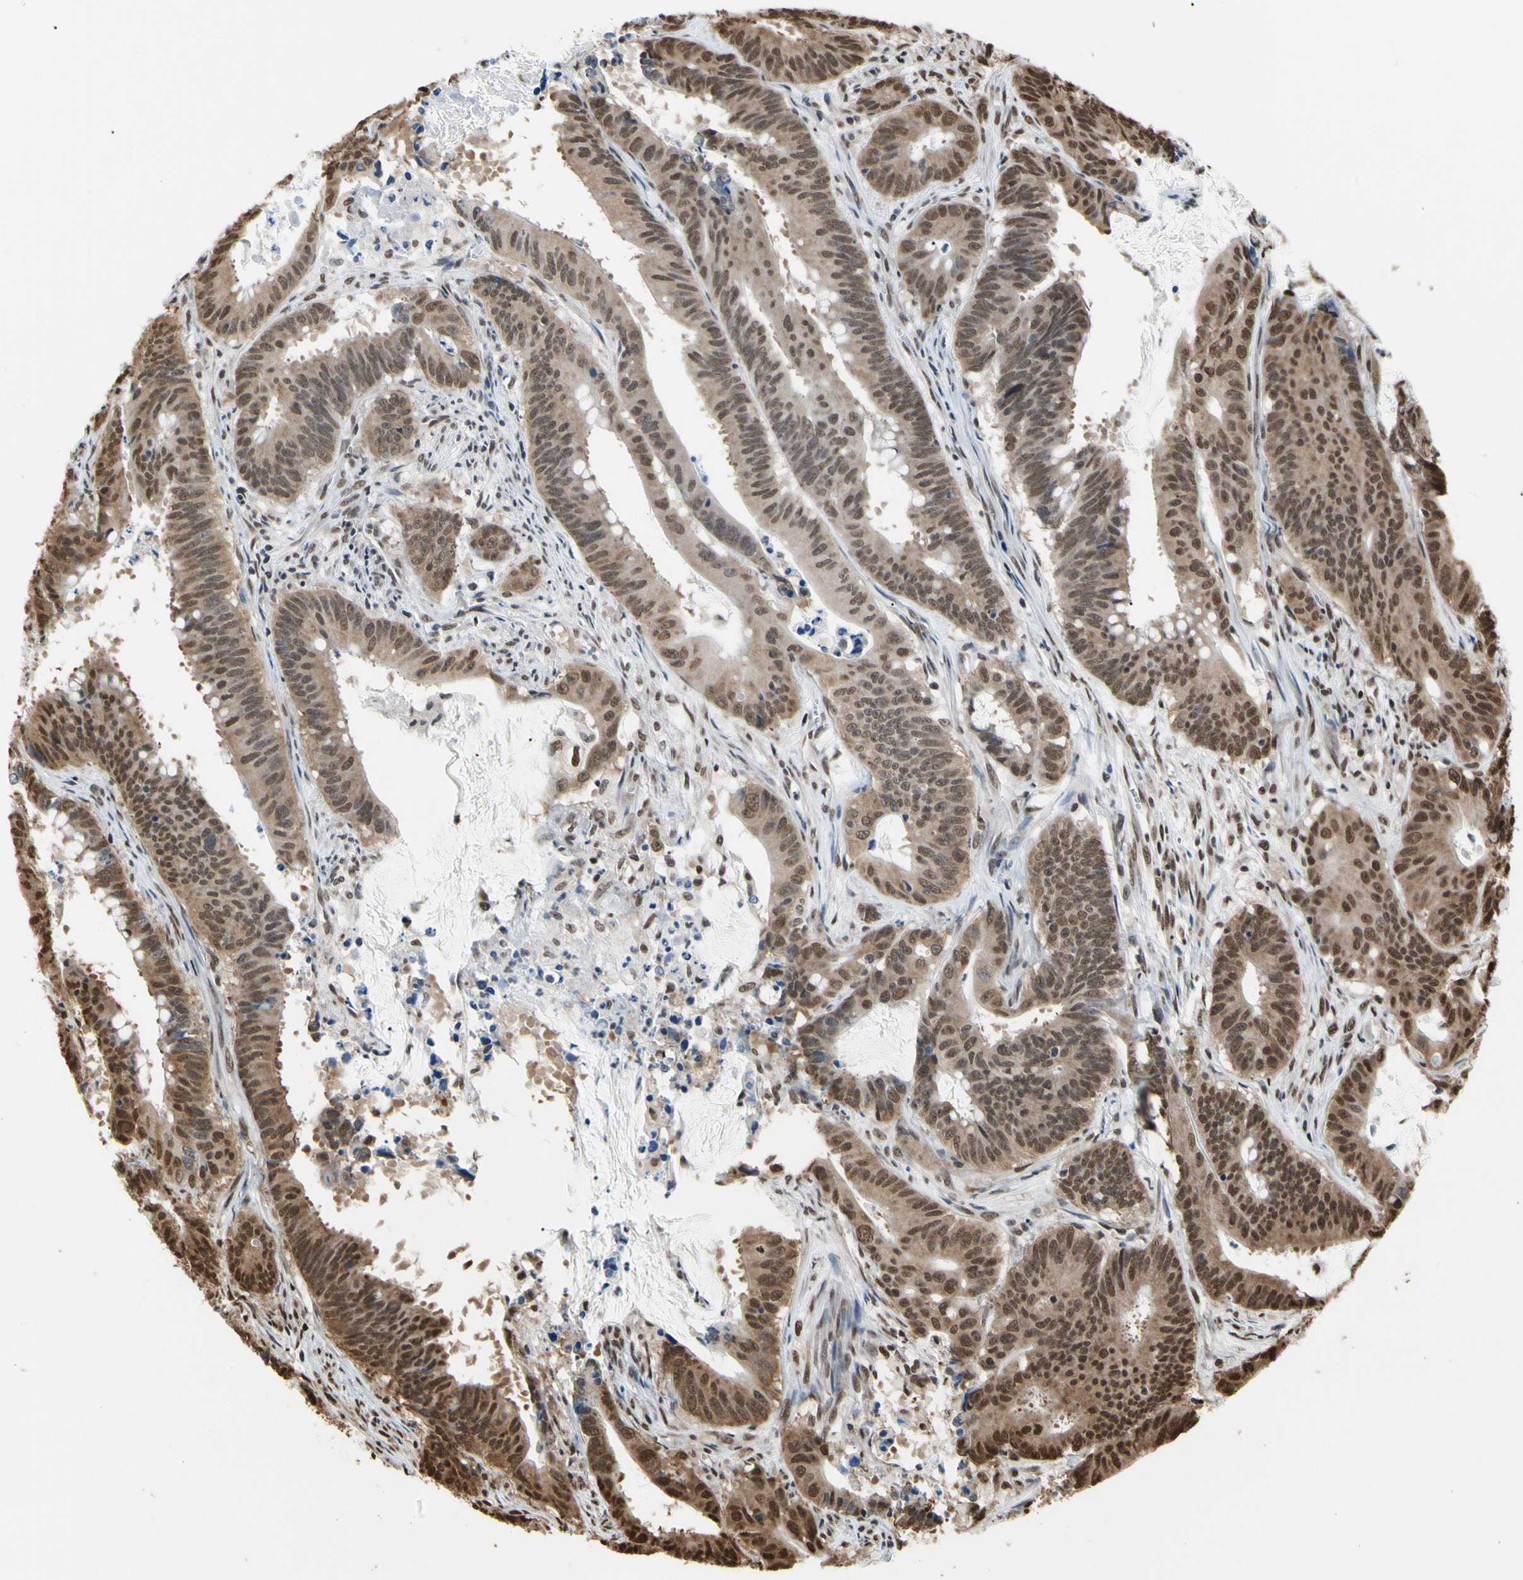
{"staining": {"intensity": "strong", "quantity": ">75%", "location": "cytoplasmic/membranous,nuclear"}, "tissue": "colorectal cancer", "cell_type": "Tumor cells", "image_type": "cancer", "snomed": [{"axis": "morphology", "description": "Adenocarcinoma, NOS"}, {"axis": "topography", "description": "Colon"}], "caption": "A histopathology image of colorectal cancer (adenocarcinoma) stained for a protein exhibits strong cytoplasmic/membranous and nuclear brown staining in tumor cells.", "gene": "HNRNPK", "patient": {"sex": "male", "age": 45}}